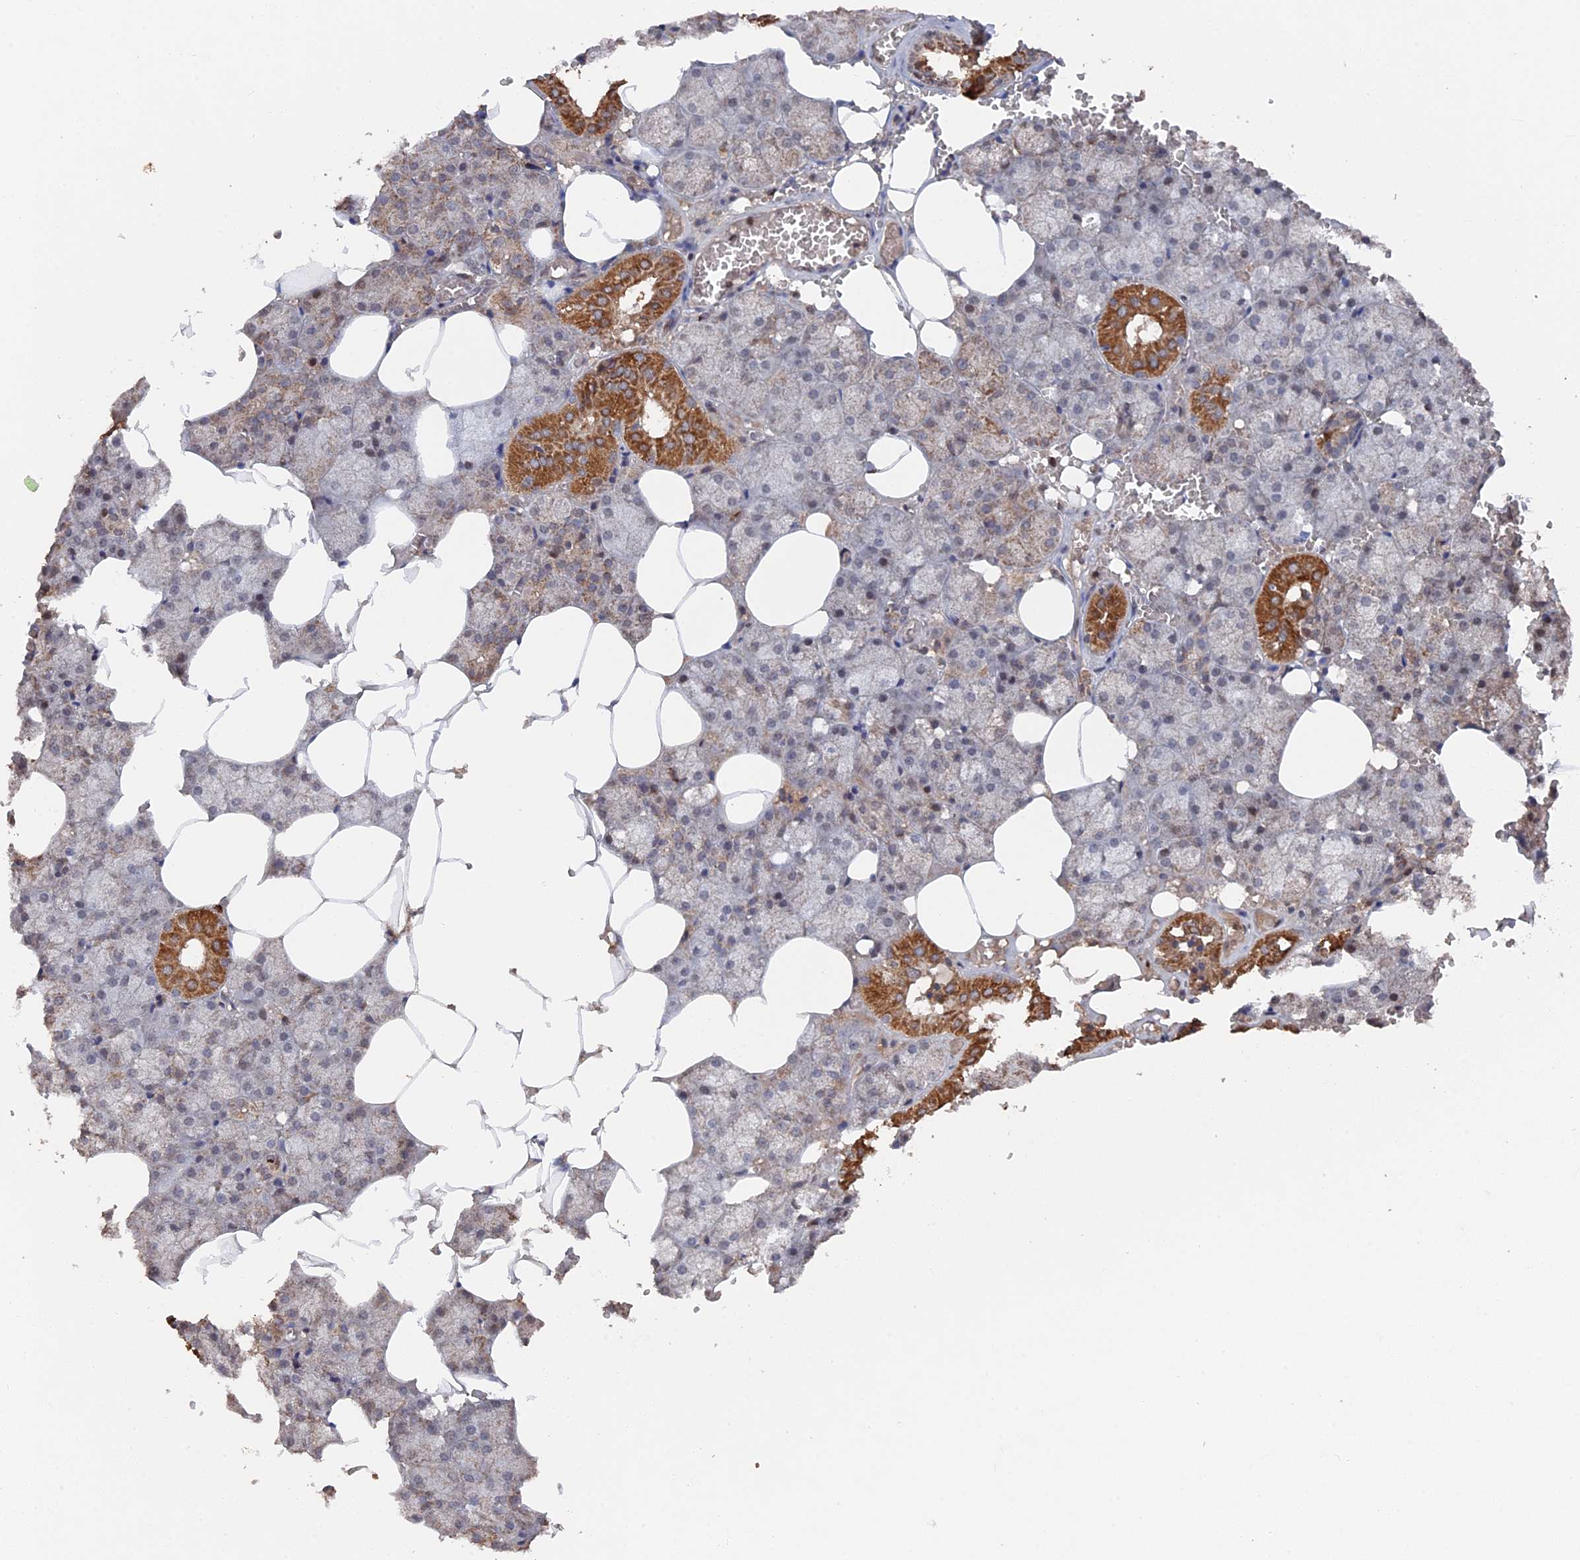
{"staining": {"intensity": "moderate", "quantity": "25%-75%", "location": "cytoplasmic/membranous"}, "tissue": "salivary gland", "cell_type": "Glandular cells", "image_type": "normal", "snomed": [{"axis": "morphology", "description": "Normal tissue, NOS"}, {"axis": "topography", "description": "Salivary gland"}], "caption": "Unremarkable salivary gland was stained to show a protein in brown. There is medium levels of moderate cytoplasmic/membranous expression in approximately 25%-75% of glandular cells. The staining was performed using DAB, with brown indicating positive protein expression. Nuclei are stained blue with hematoxylin.", "gene": "CEACAM21", "patient": {"sex": "male", "age": 62}}